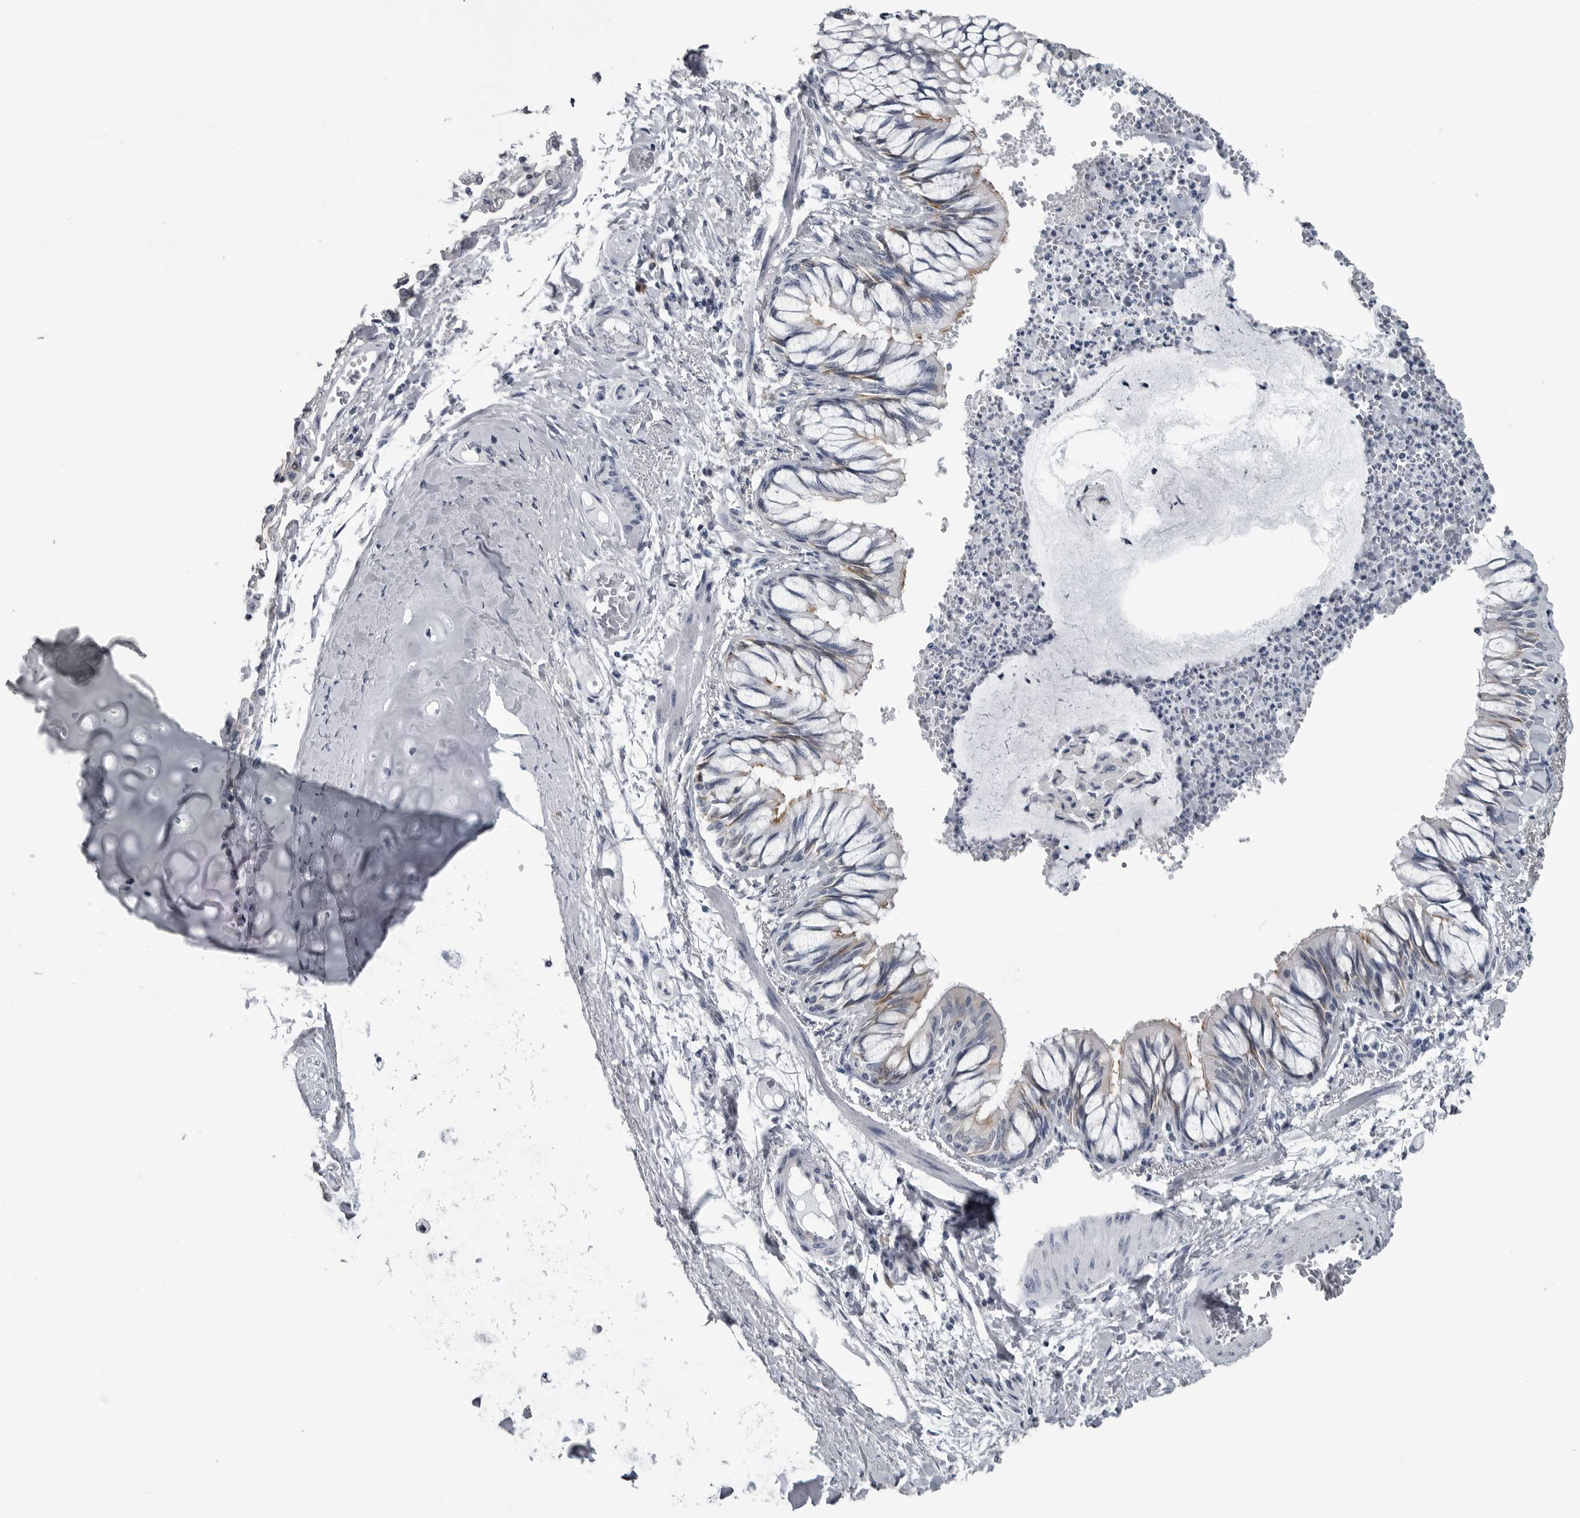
{"staining": {"intensity": "moderate", "quantity": "<25%", "location": "cytoplasmic/membranous"}, "tissue": "bronchus", "cell_type": "Respiratory epithelial cells", "image_type": "normal", "snomed": [{"axis": "morphology", "description": "Normal tissue, NOS"}, {"axis": "topography", "description": "Cartilage tissue"}, {"axis": "topography", "description": "Bronchus"}, {"axis": "topography", "description": "Lung"}], "caption": "Respiratory epithelial cells exhibit moderate cytoplasmic/membranous staining in approximately <25% of cells in normal bronchus.", "gene": "MYOC", "patient": {"sex": "female", "age": 49}}